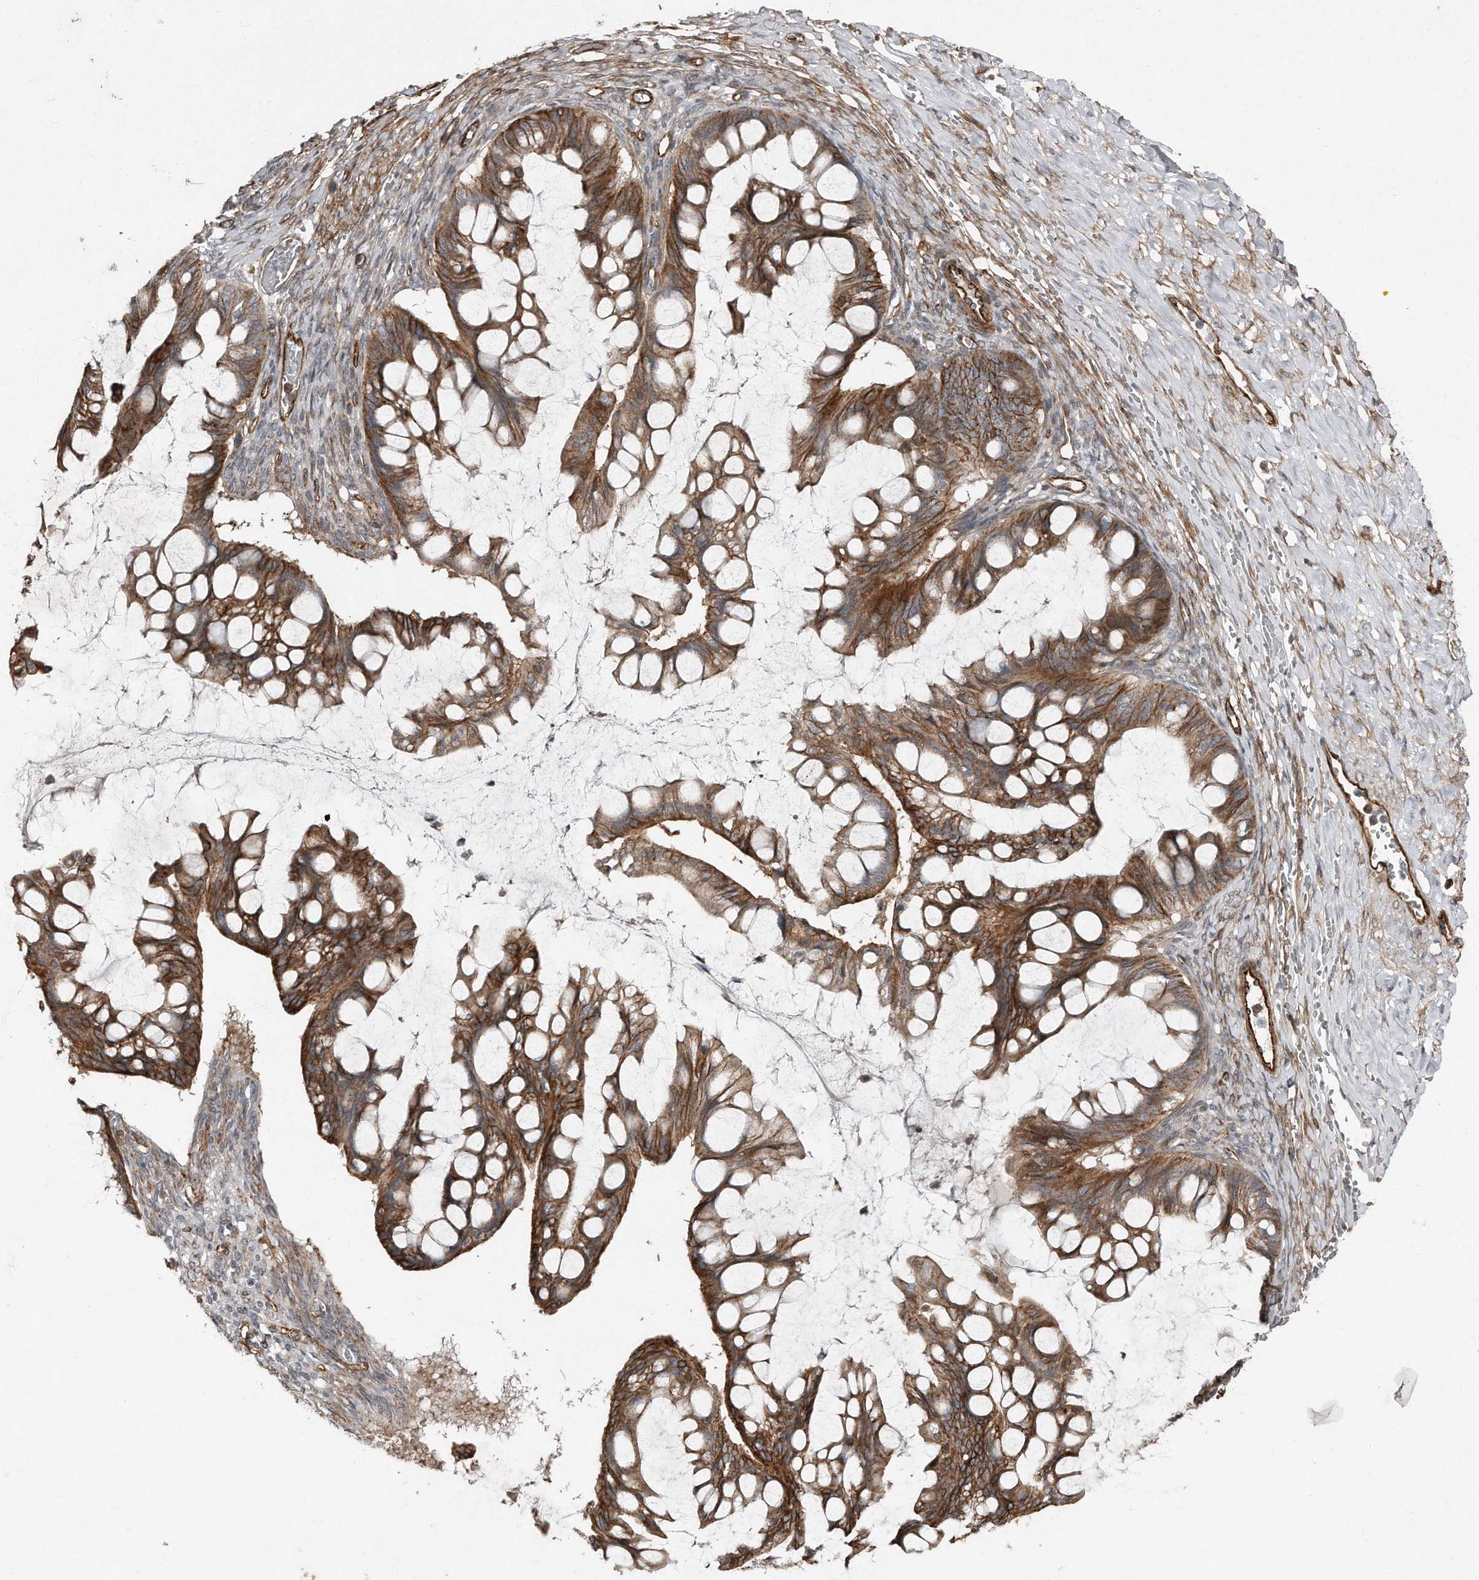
{"staining": {"intensity": "moderate", "quantity": ">75%", "location": "cytoplasmic/membranous"}, "tissue": "ovarian cancer", "cell_type": "Tumor cells", "image_type": "cancer", "snomed": [{"axis": "morphology", "description": "Cystadenocarcinoma, mucinous, NOS"}, {"axis": "topography", "description": "Ovary"}], "caption": "Immunohistochemistry (DAB) staining of human mucinous cystadenocarcinoma (ovarian) displays moderate cytoplasmic/membranous protein staining in approximately >75% of tumor cells.", "gene": "SNAP47", "patient": {"sex": "female", "age": 73}}